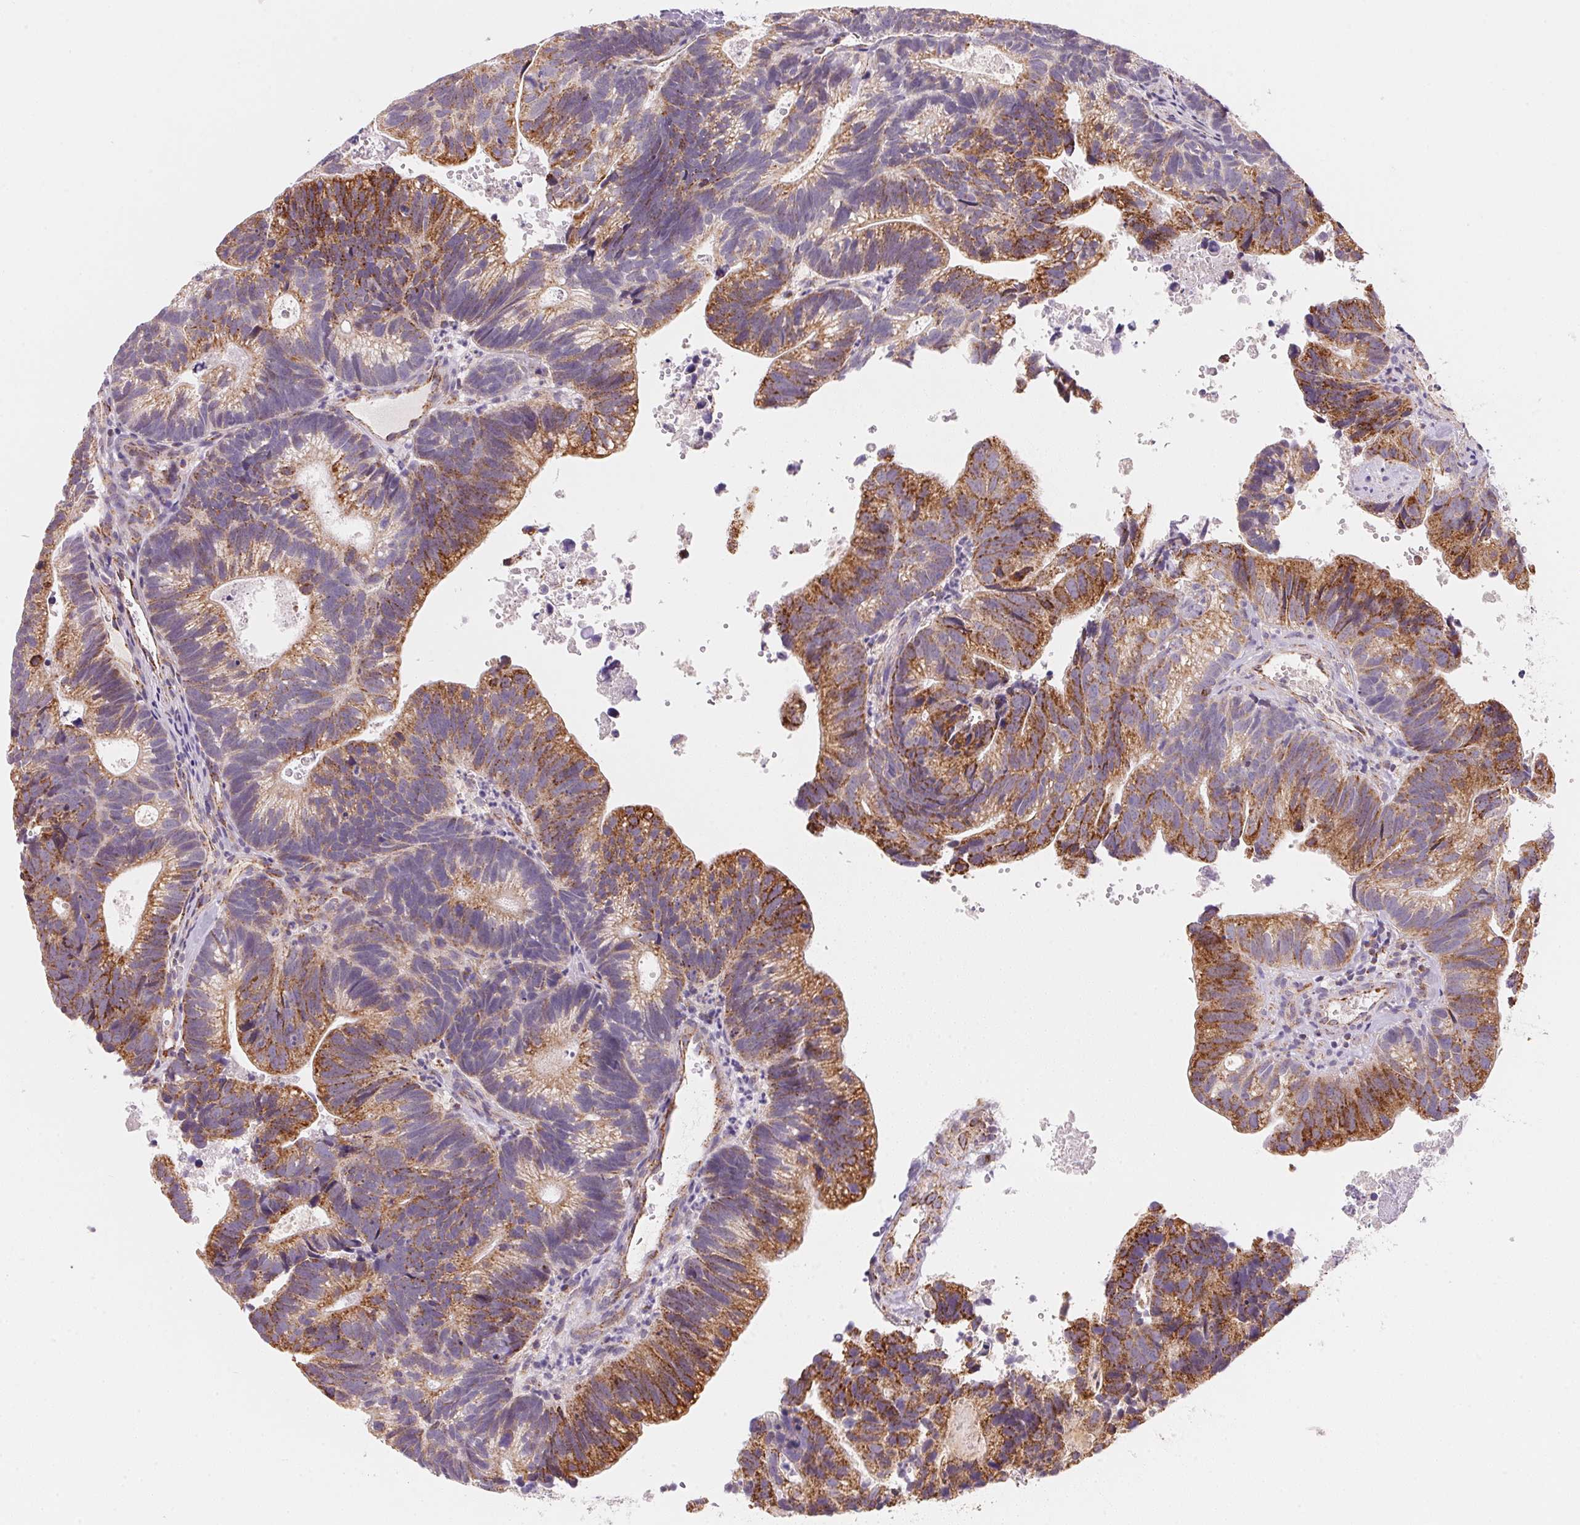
{"staining": {"intensity": "moderate", "quantity": "25%-75%", "location": "cytoplasmic/membranous"}, "tissue": "head and neck cancer", "cell_type": "Tumor cells", "image_type": "cancer", "snomed": [{"axis": "morphology", "description": "Adenocarcinoma, NOS"}, {"axis": "topography", "description": "Head-Neck"}], "caption": "Protein staining demonstrates moderate cytoplasmic/membranous staining in approximately 25%-75% of tumor cells in head and neck adenocarcinoma.", "gene": "GIPC2", "patient": {"sex": "male", "age": 62}}